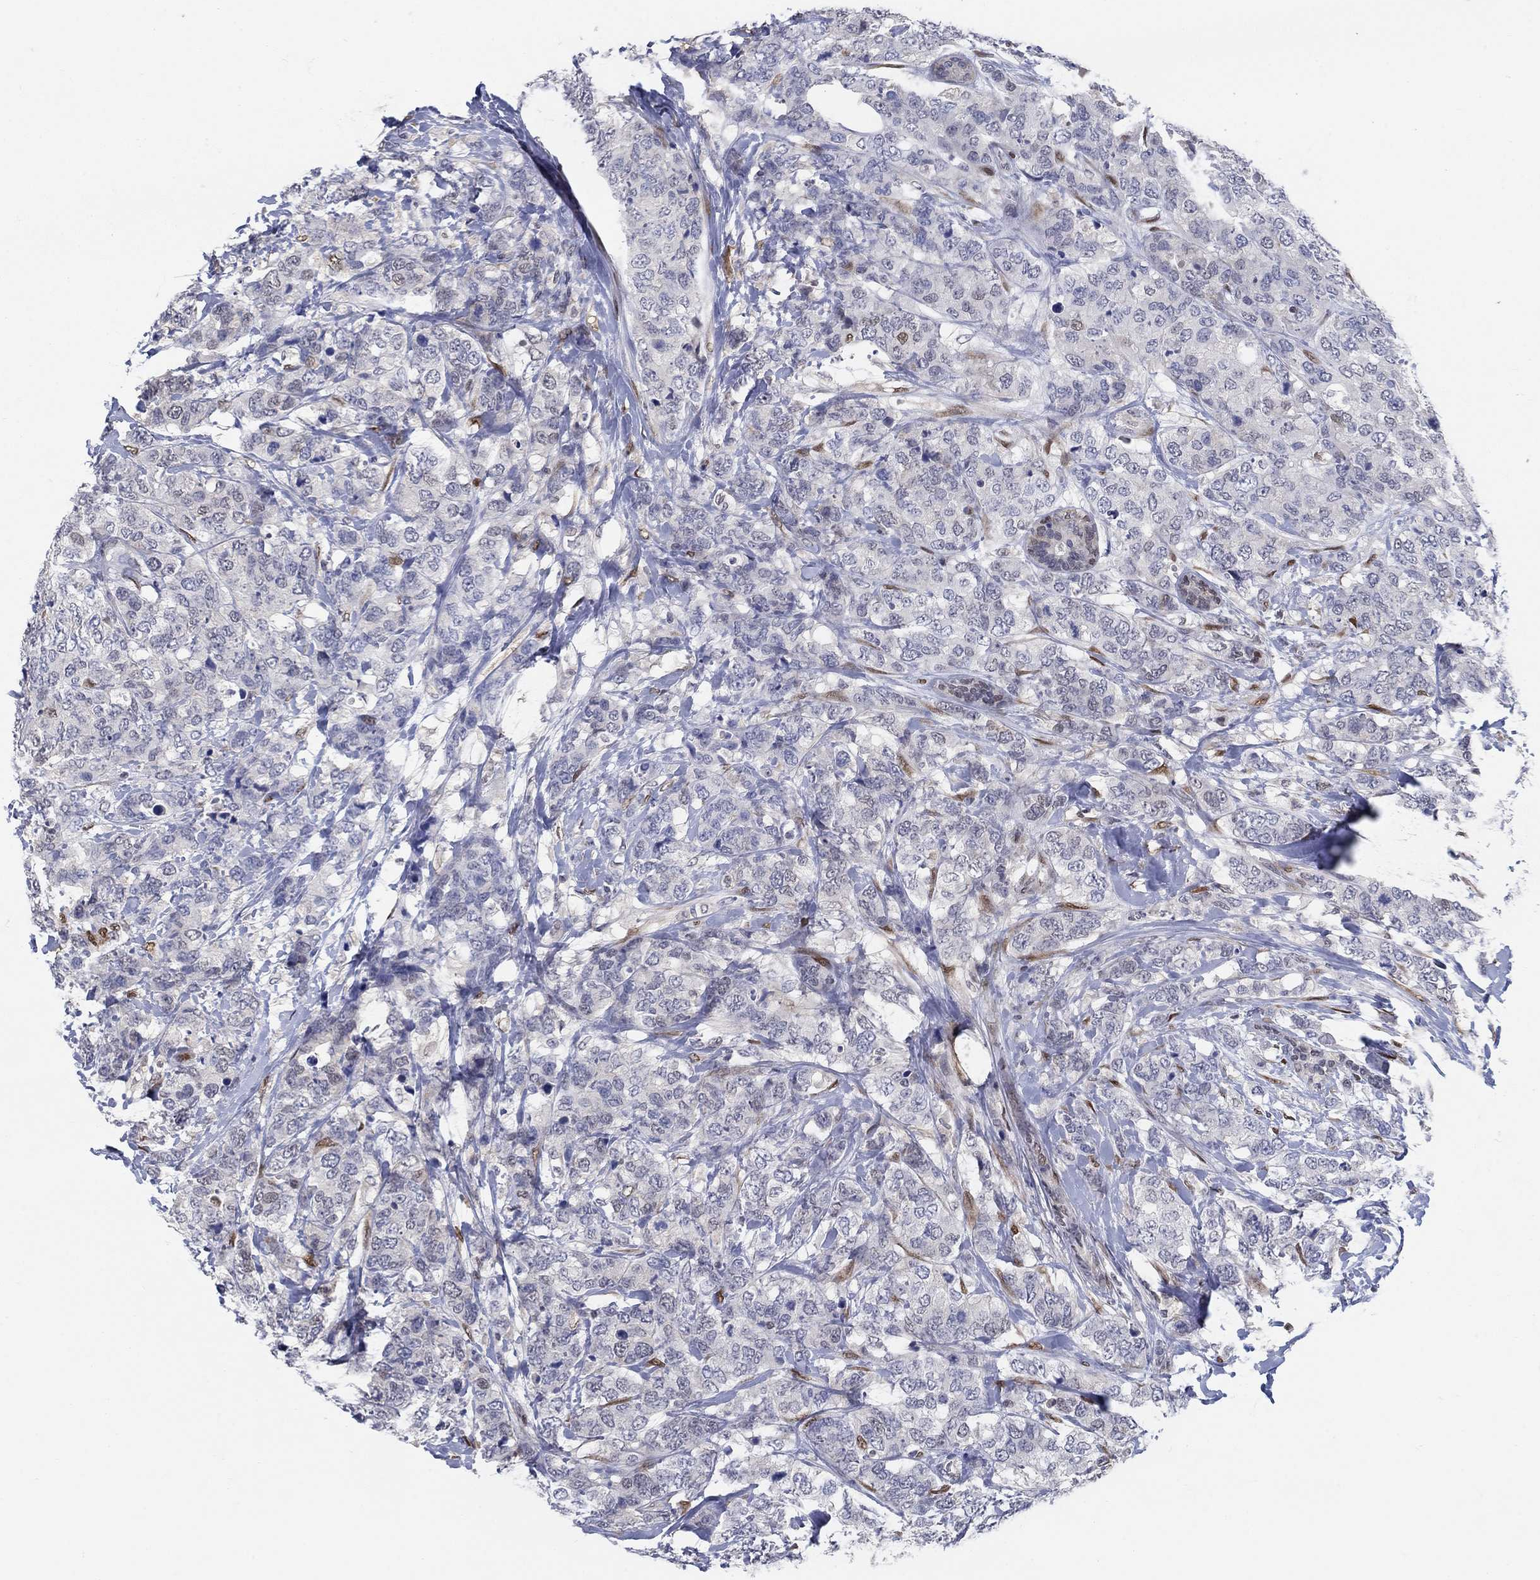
{"staining": {"intensity": "negative", "quantity": "none", "location": "none"}, "tissue": "breast cancer", "cell_type": "Tumor cells", "image_type": "cancer", "snomed": [{"axis": "morphology", "description": "Lobular carcinoma"}, {"axis": "topography", "description": "Breast"}], "caption": "This is an IHC micrograph of human breast cancer. There is no expression in tumor cells.", "gene": "CENPE", "patient": {"sex": "female", "age": 59}}